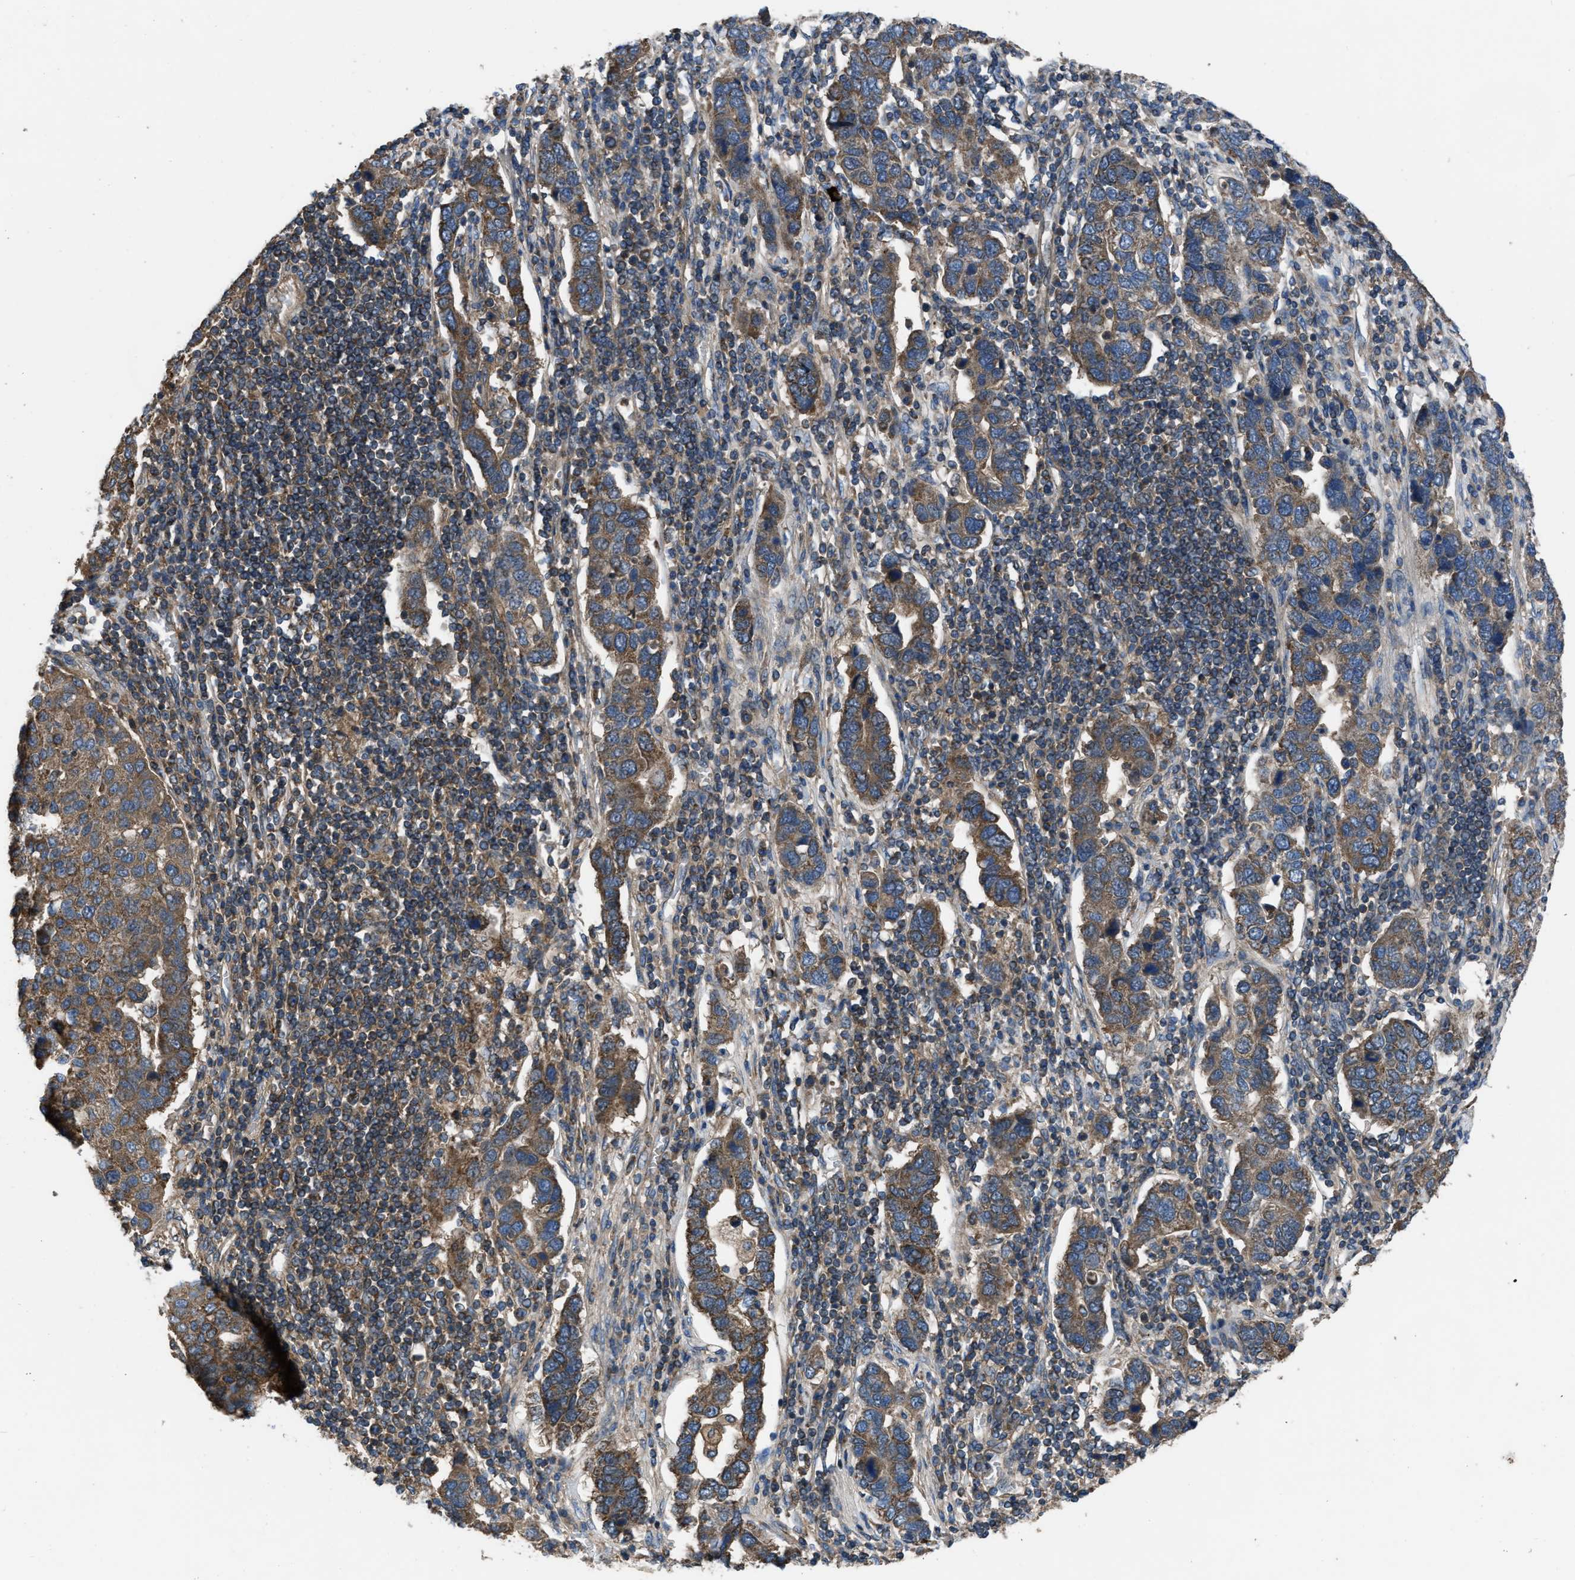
{"staining": {"intensity": "moderate", "quantity": ">75%", "location": "cytoplasmic/membranous"}, "tissue": "pancreatic cancer", "cell_type": "Tumor cells", "image_type": "cancer", "snomed": [{"axis": "morphology", "description": "Adenocarcinoma, NOS"}, {"axis": "topography", "description": "Pancreas"}], "caption": "Immunohistochemistry of adenocarcinoma (pancreatic) demonstrates medium levels of moderate cytoplasmic/membranous expression in approximately >75% of tumor cells.", "gene": "USP25", "patient": {"sex": "female", "age": 61}}